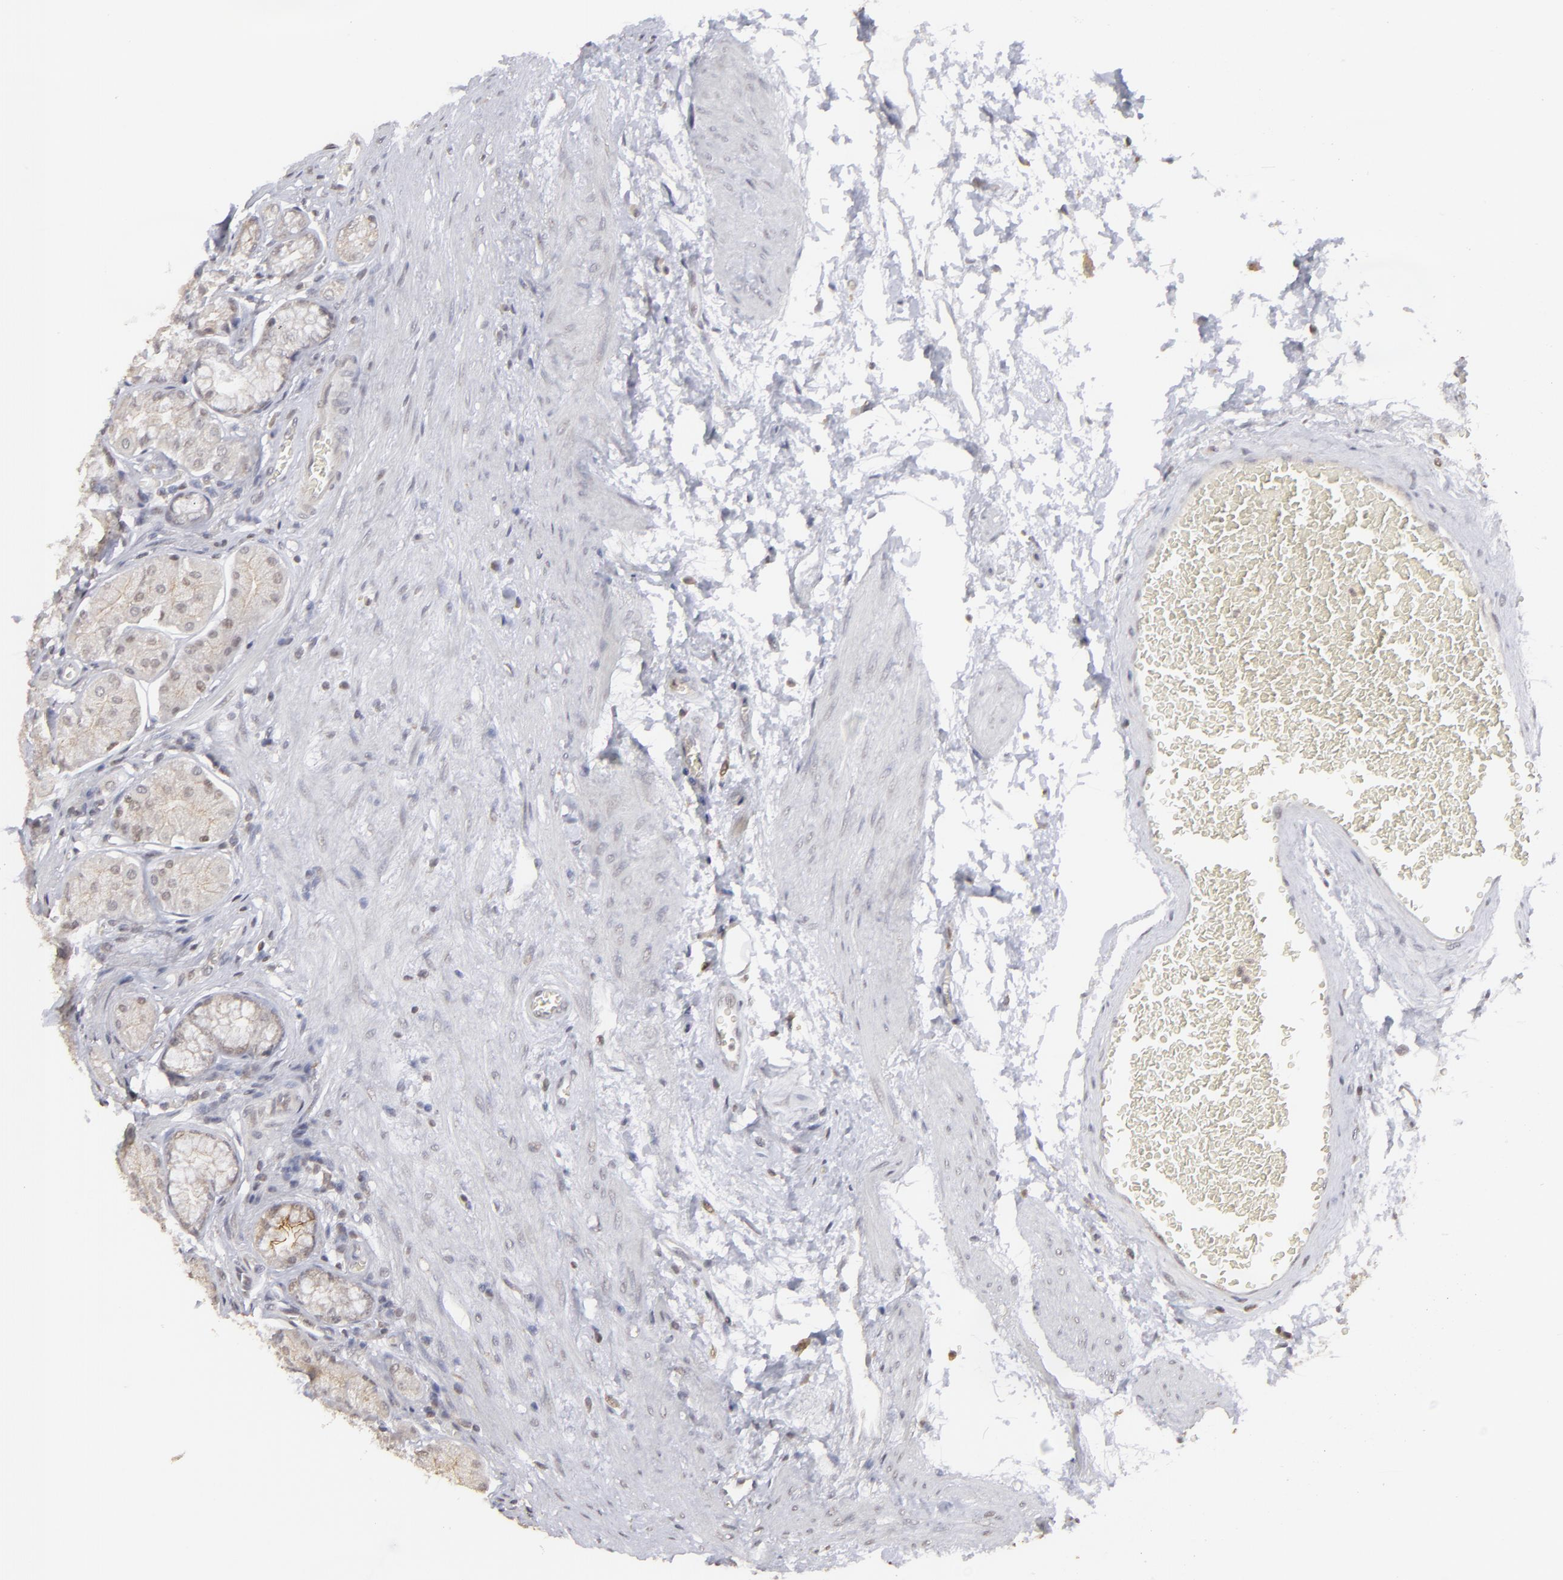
{"staining": {"intensity": "moderate", "quantity": "25%-75%", "location": "cytoplasmic/membranous"}, "tissue": "stomach", "cell_type": "Glandular cells", "image_type": "normal", "snomed": [{"axis": "morphology", "description": "Normal tissue, NOS"}, {"axis": "topography", "description": "Stomach"}, {"axis": "topography", "description": "Stomach, lower"}], "caption": "The micrograph exhibits immunohistochemical staining of unremarkable stomach. There is moderate cytoplasmic/membranous positivity is identified in approximately 25%-75% of glandular cells.", "gene": "CLDN2", "patient": {"sex": "male", "age": 76}}